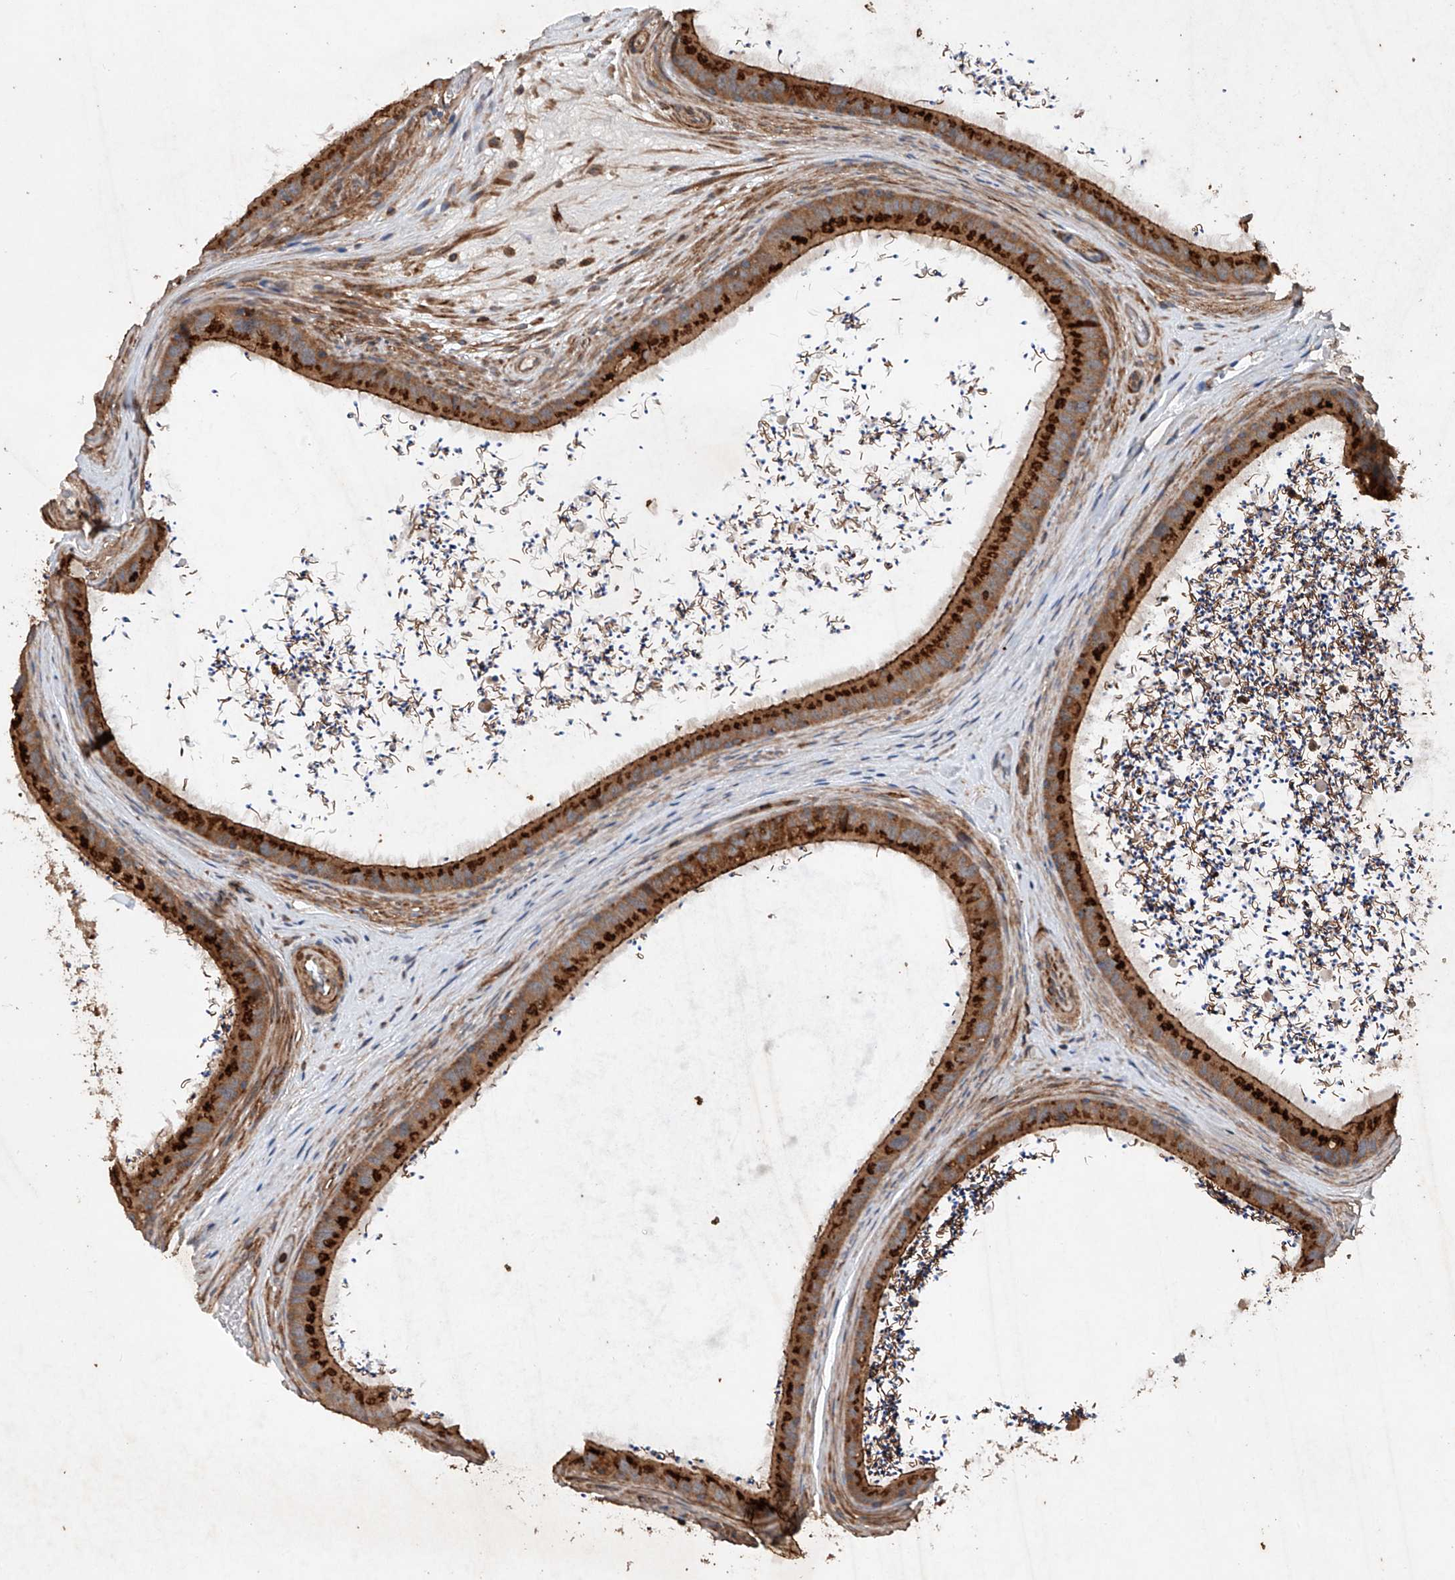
{"staining": {"intensity": "strong", "quantity": ">75%", "location": "cytoplasmic/membranous"}, "tissue": "epididymis", "cell_type": "Glandular cells", "image_type": "normal", "snomed": [{"axis": "morphology", "description": "Normal tissue, NOS"}, {"axis": "topography", "description": "Epididymis, spermatic cord, NOS"}], "caption": "A brown stain shows strong cytoplasmic/membranous positivity of a protein in glandular cells of normal epididymis.", "gene": "CEP85L", "patient": {"sex": "male", "age": 50}}